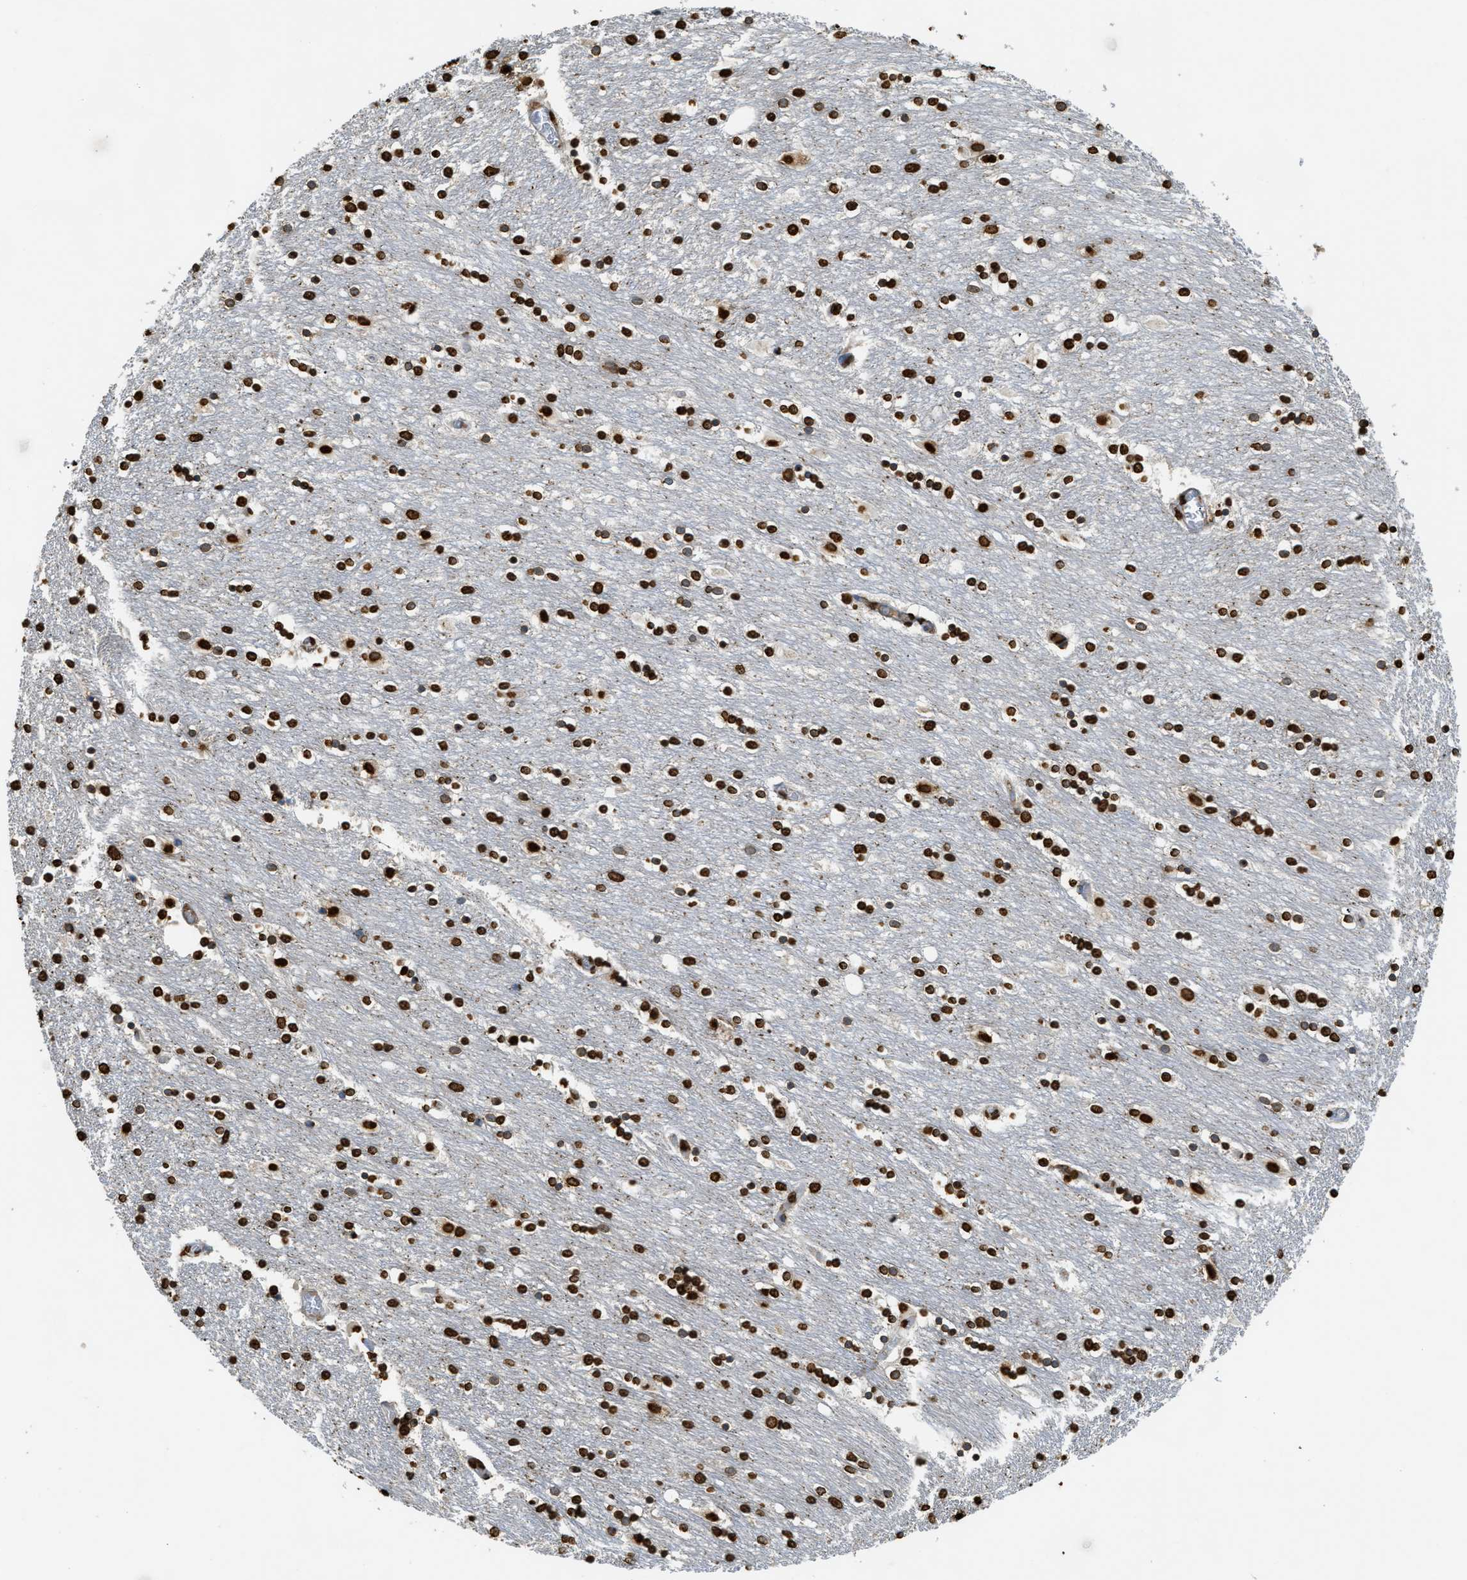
{"staining": {"intensity": "strong", "quantity": ">75%", "location": "nuclear"}, "tissue": "caudate", "cell_type": "Glial cells", "image_type": "normal", "snomed": [{"axis": "morphology", "description": "Normal tissue, NOS"}, {"axis": "topography", "description": "Lateral ventricle wall"}], "caption": "Immunohistochemistry (IHC) of benign human caudate shows high levels of strong nuclear staining in approximately >75% of glial cells.", "gene": "NR5A2", "patient": {"sex": "female", "age": 54}}